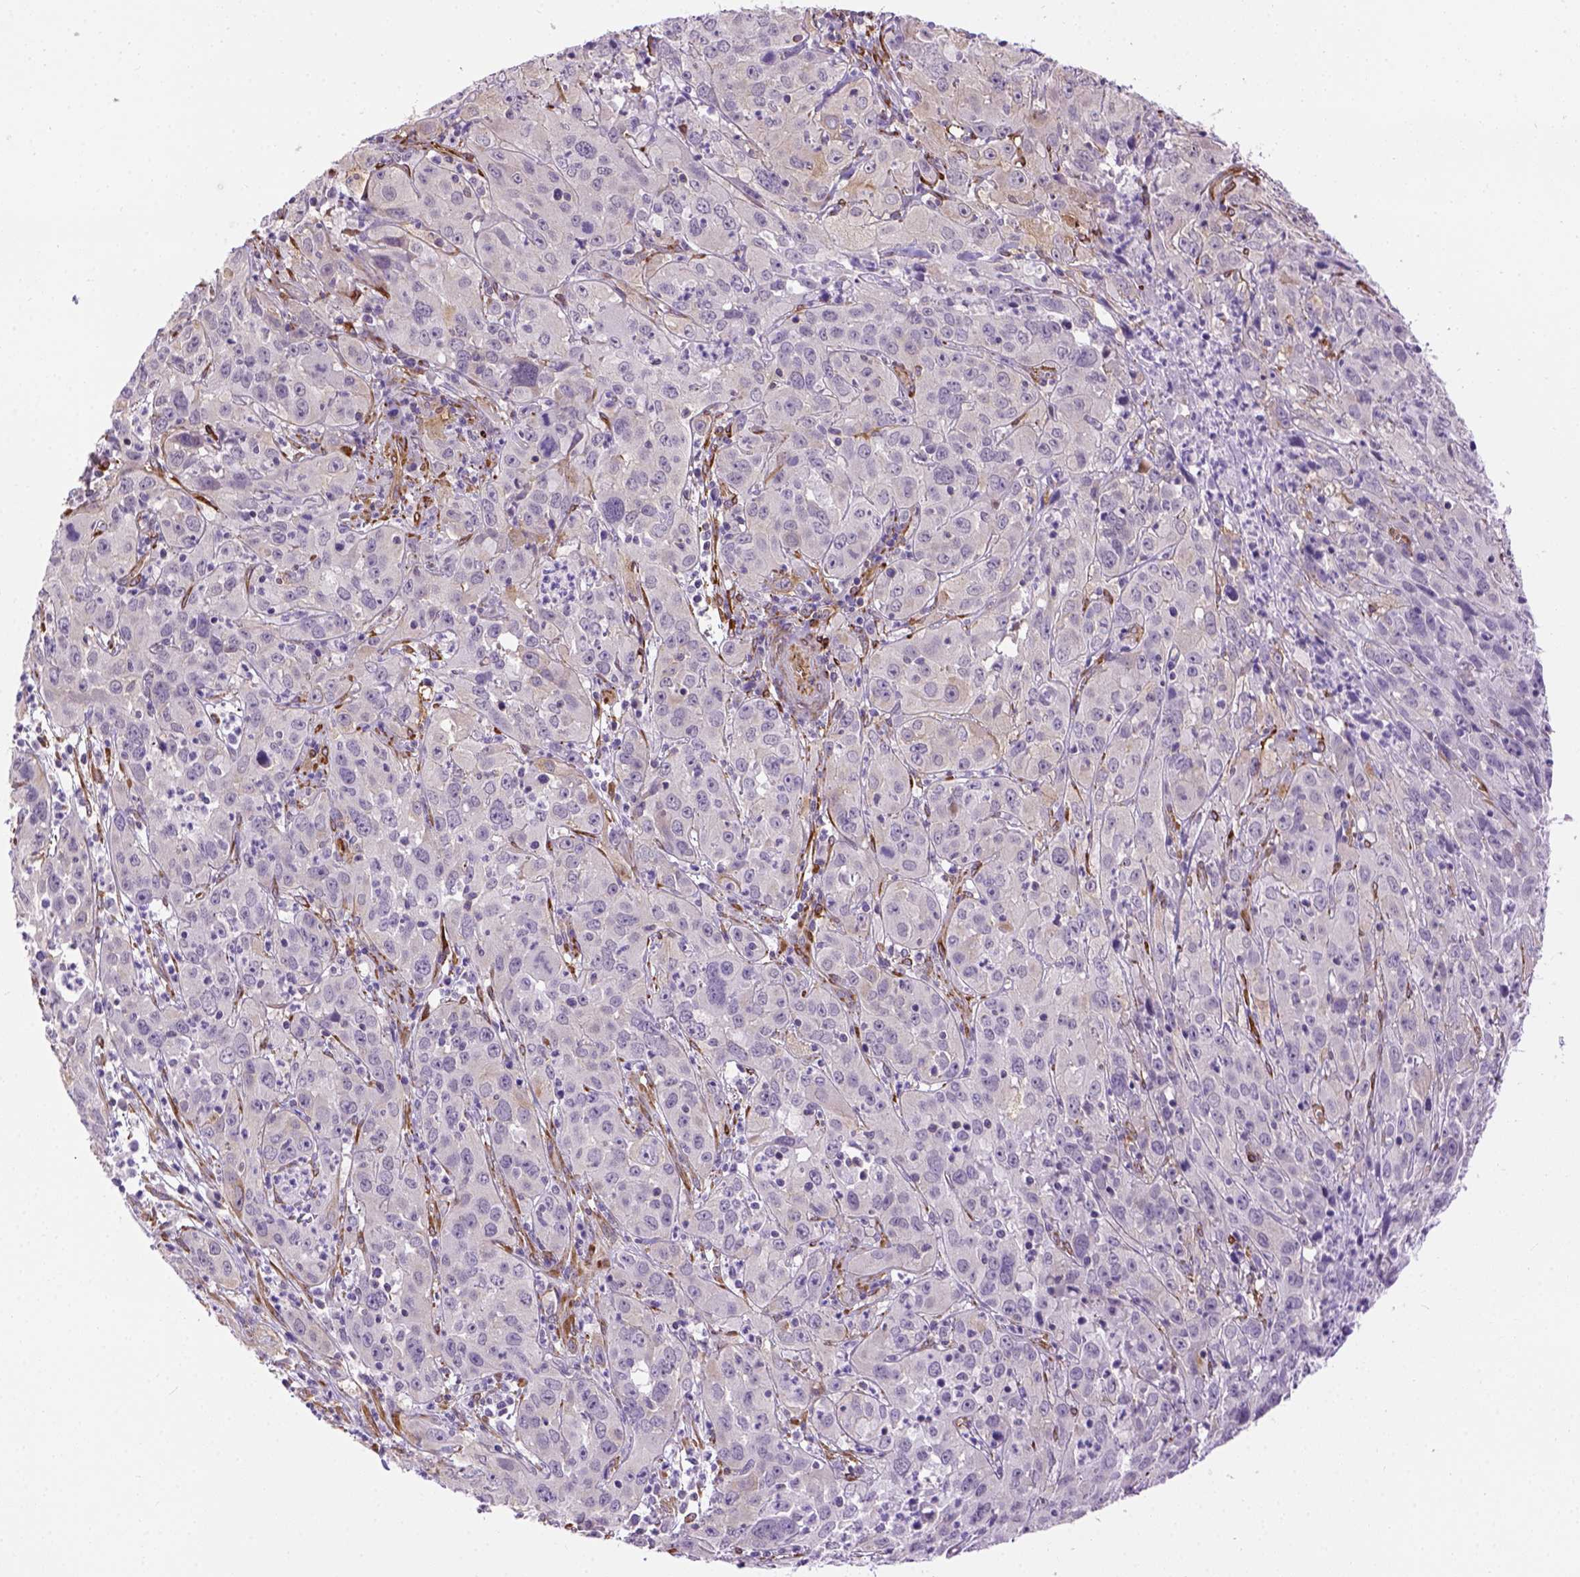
{"staining": {"intensity": "negative", "quantity": "none", "location": "none"}, "tissue": "cervical cancer", "cell_type": "Tumor cells", "image_type": "cancer", "snomed": [{"axis": "morphology", "description": "Squamous cell carcinoma, NOS"}, {"axis": "topography", "description": "Cervix"}], "caption": "Squamous cell carcinoma (cervical) was stained to show a protein in brown. There is no significant expression in tumor cells.", "gene": "KAZN", "patient": {"sex": "female", "age": 32}}